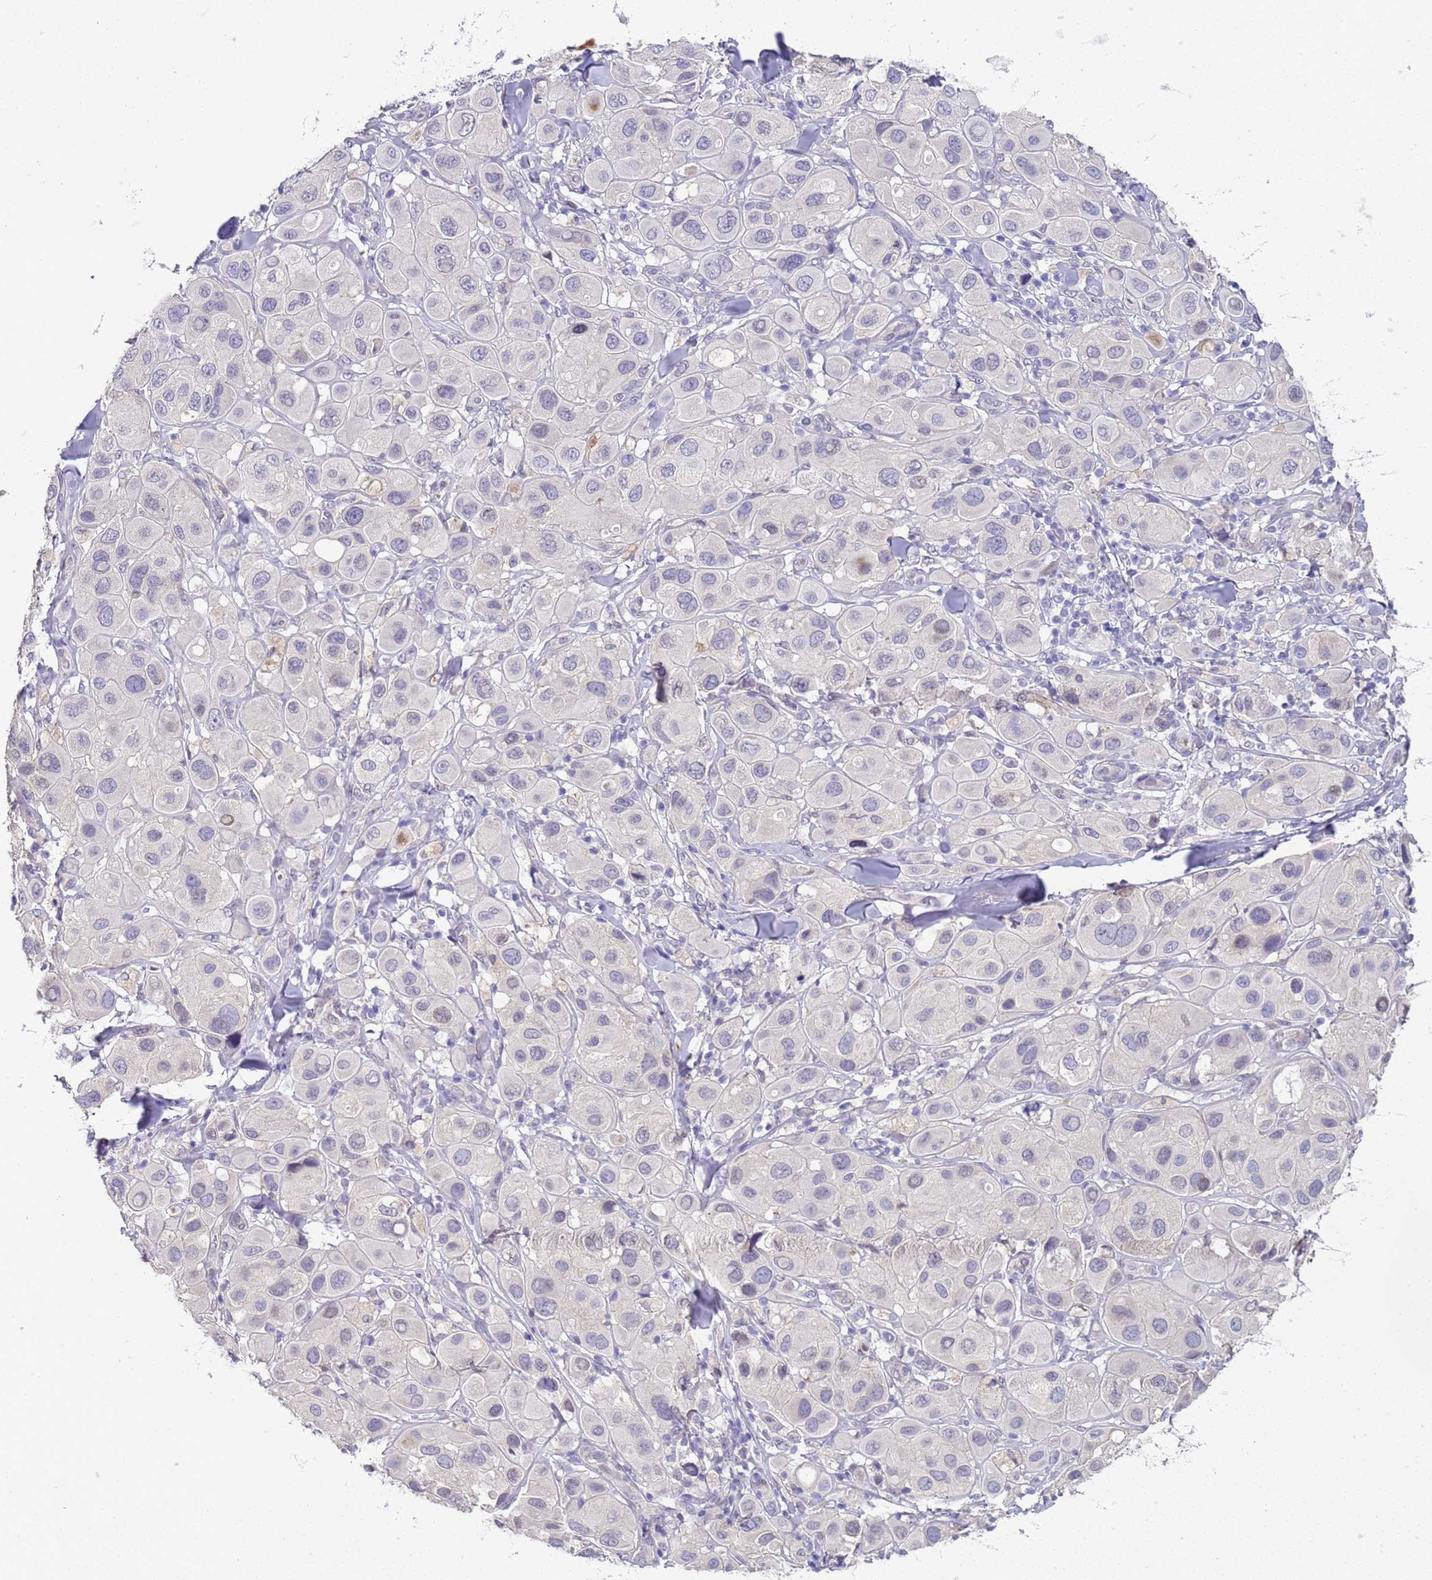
{"staining": {"intensity": "negative", "quantity": "none", "location": "none"}, "tissue": "melanoma", "cell_type": "Tumor cells", "image_type": "cancer", "snomed": [{"axis": "morphology", "description": "Malignant melanoma, Metastatic site"}, {"axis": "topography", "description": "Skin"}], "caption": "Immunohistochemistry photomicrograph of malignant melanoma (metastatic site) stained for a protein (brown), which demonstrates no positivity in tumor cells. (Immunohistochemistry, brightfield microscopy, high magnification).", "gene": "TRMT10A", "patient": {"sex": "male", "age": 41}}